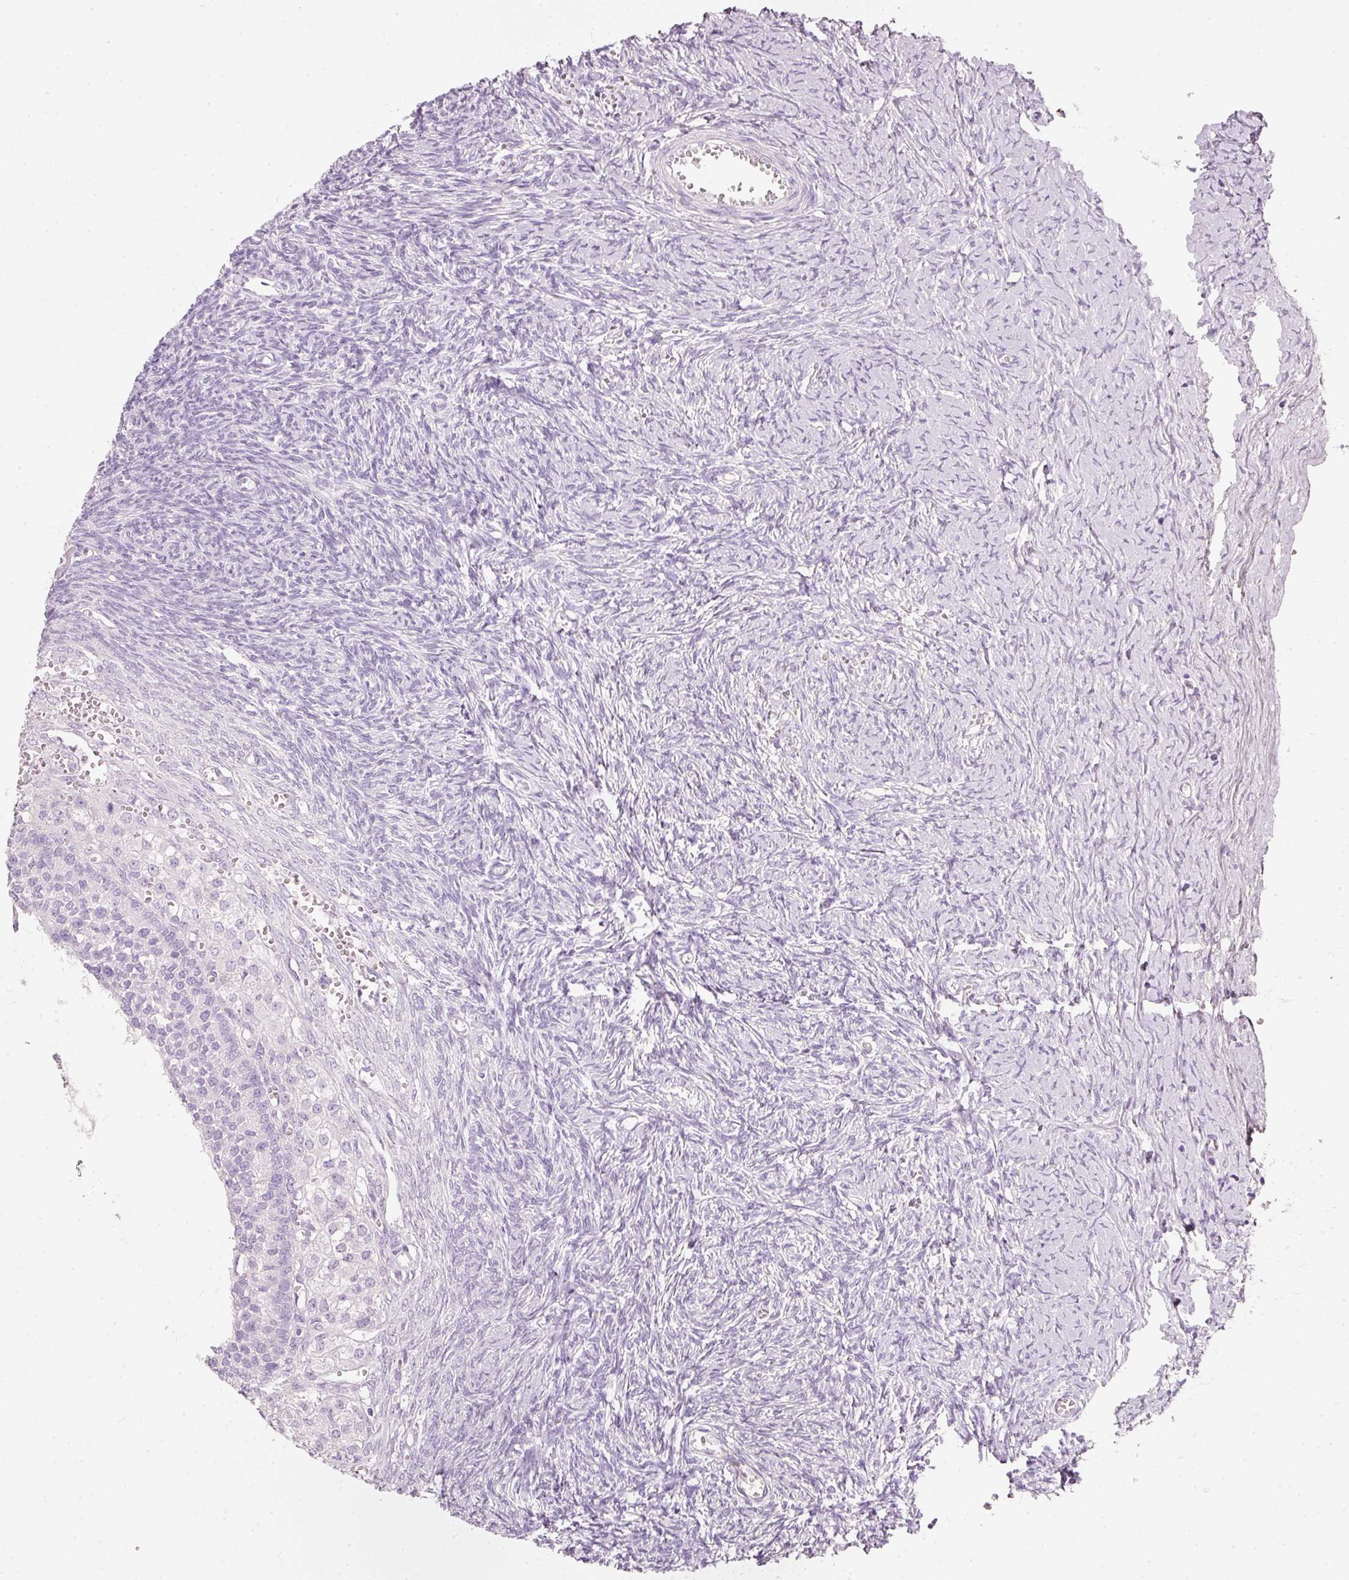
{"staining": {"intensity": "negative", "quantity": "none", "location": "none"}, "tissue": "ovary", "cell_type": "Follicle cells", "image_type": "normal", "snomed": [{"axis": "morphology", "description": "Normal tissue, NOS"}, {"axis": "topography", "description": "Ovary"}], "caption": "High magnification brightfield microscopy of benign ovary stained with DAB (3,3'-diaminobenzidine) (brown) and counterstained with hematoxylin (blue): follicle cells show no significant positivity. (Immunohistochemistry (ihc), brightfield microscopy, high magnification).", "gene": "PDXDC1", "patient": {"sex": "female", "age": 39}}